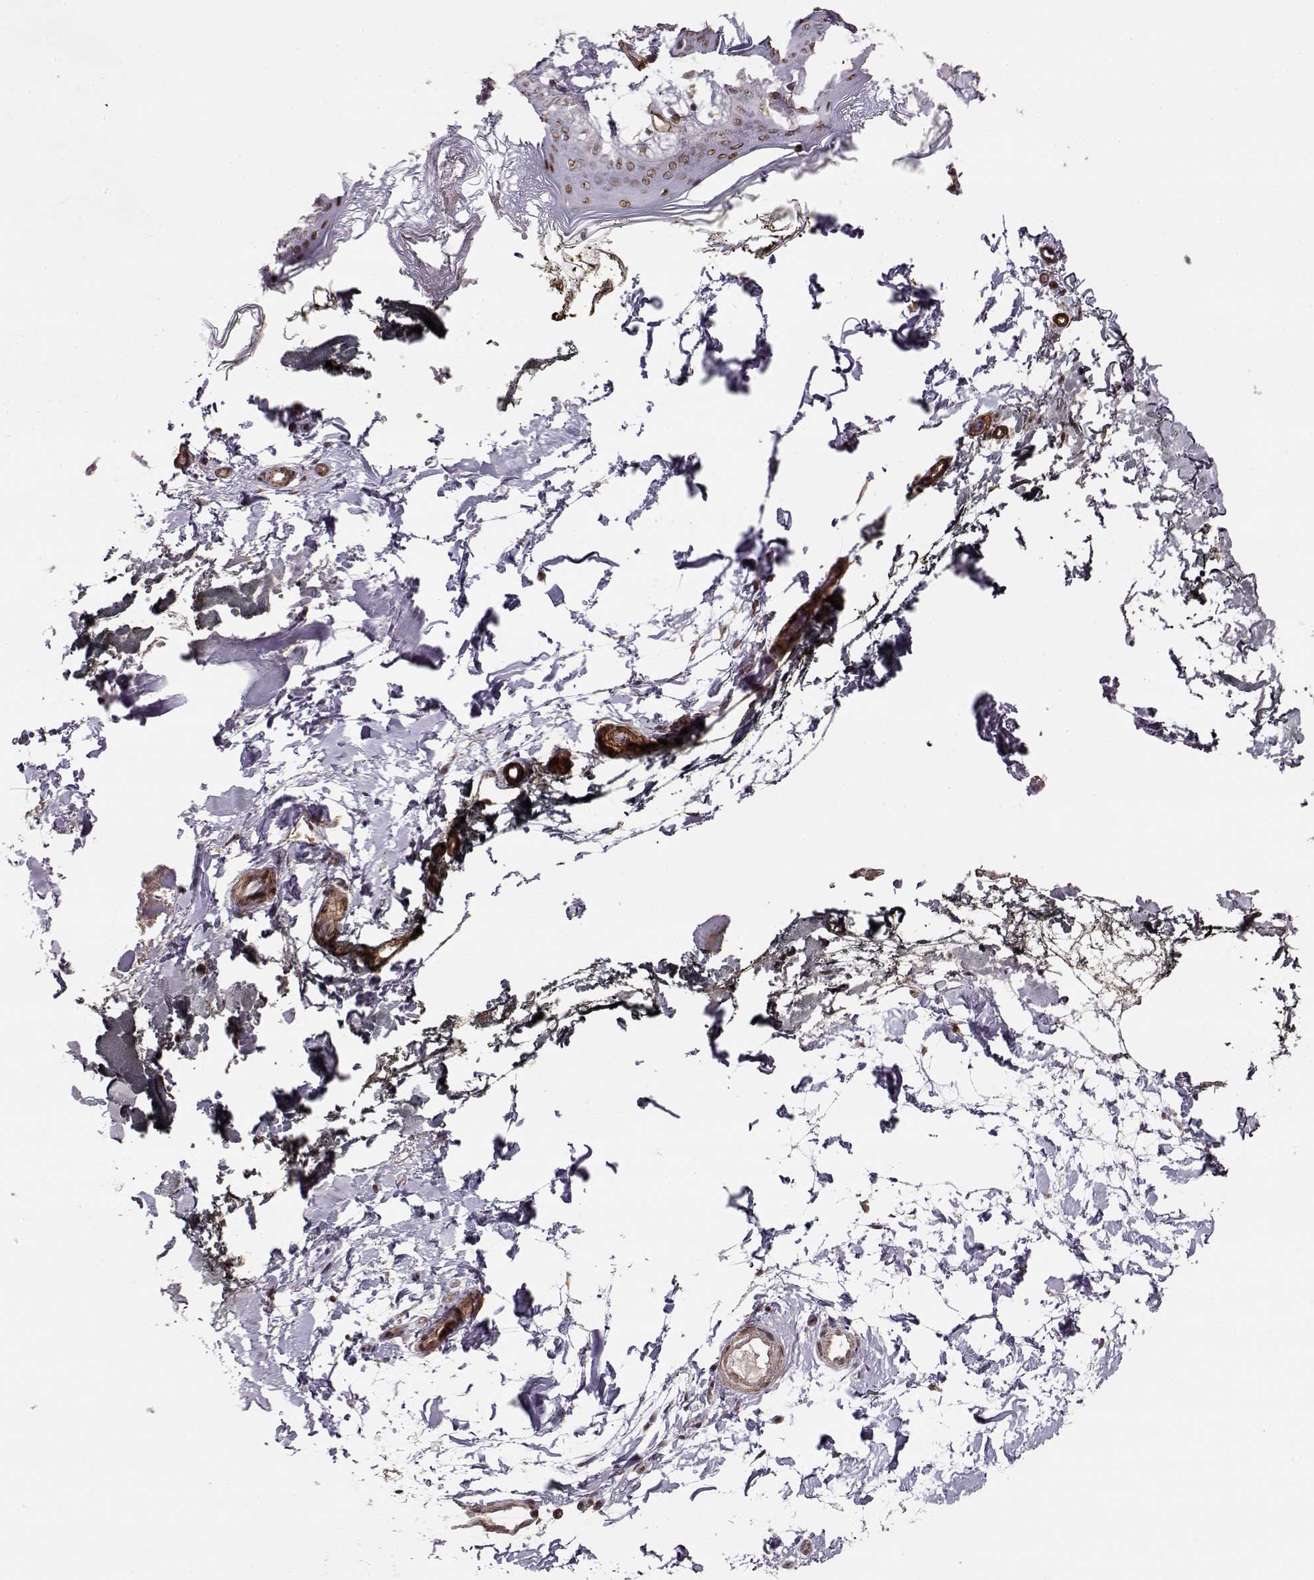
{"staining": {"intensity": "moderate", "quantity": "25%-75%", "location": "cytoplasmic/membranous,nuclear"}, "tissue": "skin", "cell_type": "Fibroblasts", "image_type": "normal", "snomed": [{"axis": "morphology", "description": "Normal tissue, NOS"}, {"axis": "topography", "description": "Skin"}], "caption": "DAB immunohistochemical staining of benign skin exhibits moderate cytoplasmic/membranous,nuclear protein expression in approximately 25%-75% of fibroblasts. Ihc stains the protein of interest in brown and the nuclei are stained blue.", "gene": "CIR1", "patient": {"sex": "female", "age": 34}}